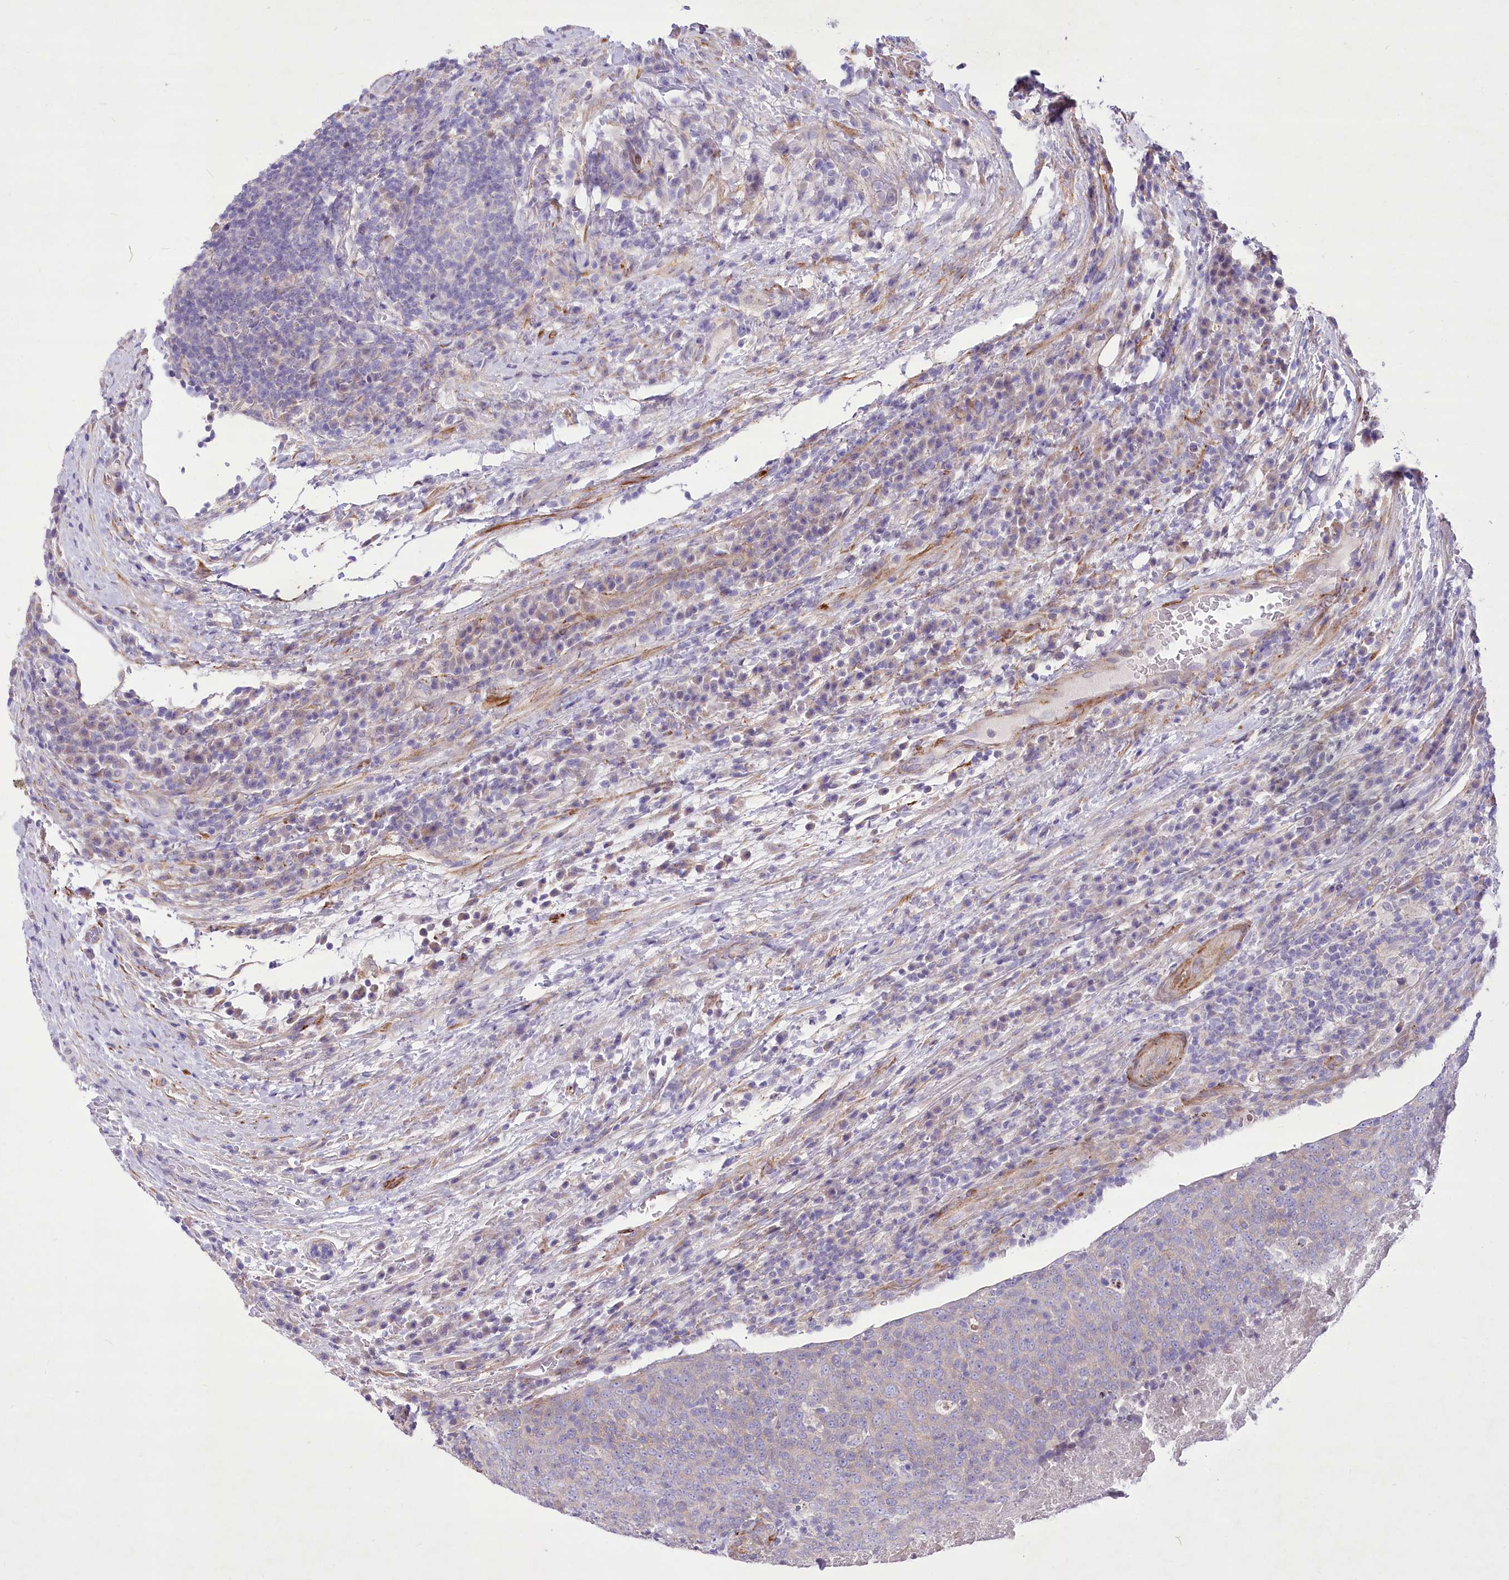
{"staining": {"intensity": "weak", "quantity": "<25%", "location": "cytoplasmic/membranous"}, "tissue": "head and neck cancer", "cell_type": "Tumor cells", "image_type": "cancer", "snomed": [{"axis": "morphology", "description": "Squamous cell carcinoma, NOS"}, {"axis": "morphology", "description": "Squamous cell carcinoma, metastatic, NOS"}, {"axis": "topography", "description": "Lymph node"}, {"axis": "topography", "description": "Head-Neck"}], "caption": "There is no significant positivity in tumor cells of metastatic squamous cell carcinoma (head and neck).", "gene": "ANGPTL3", "patient": {"sex": "male", "age": 62}}